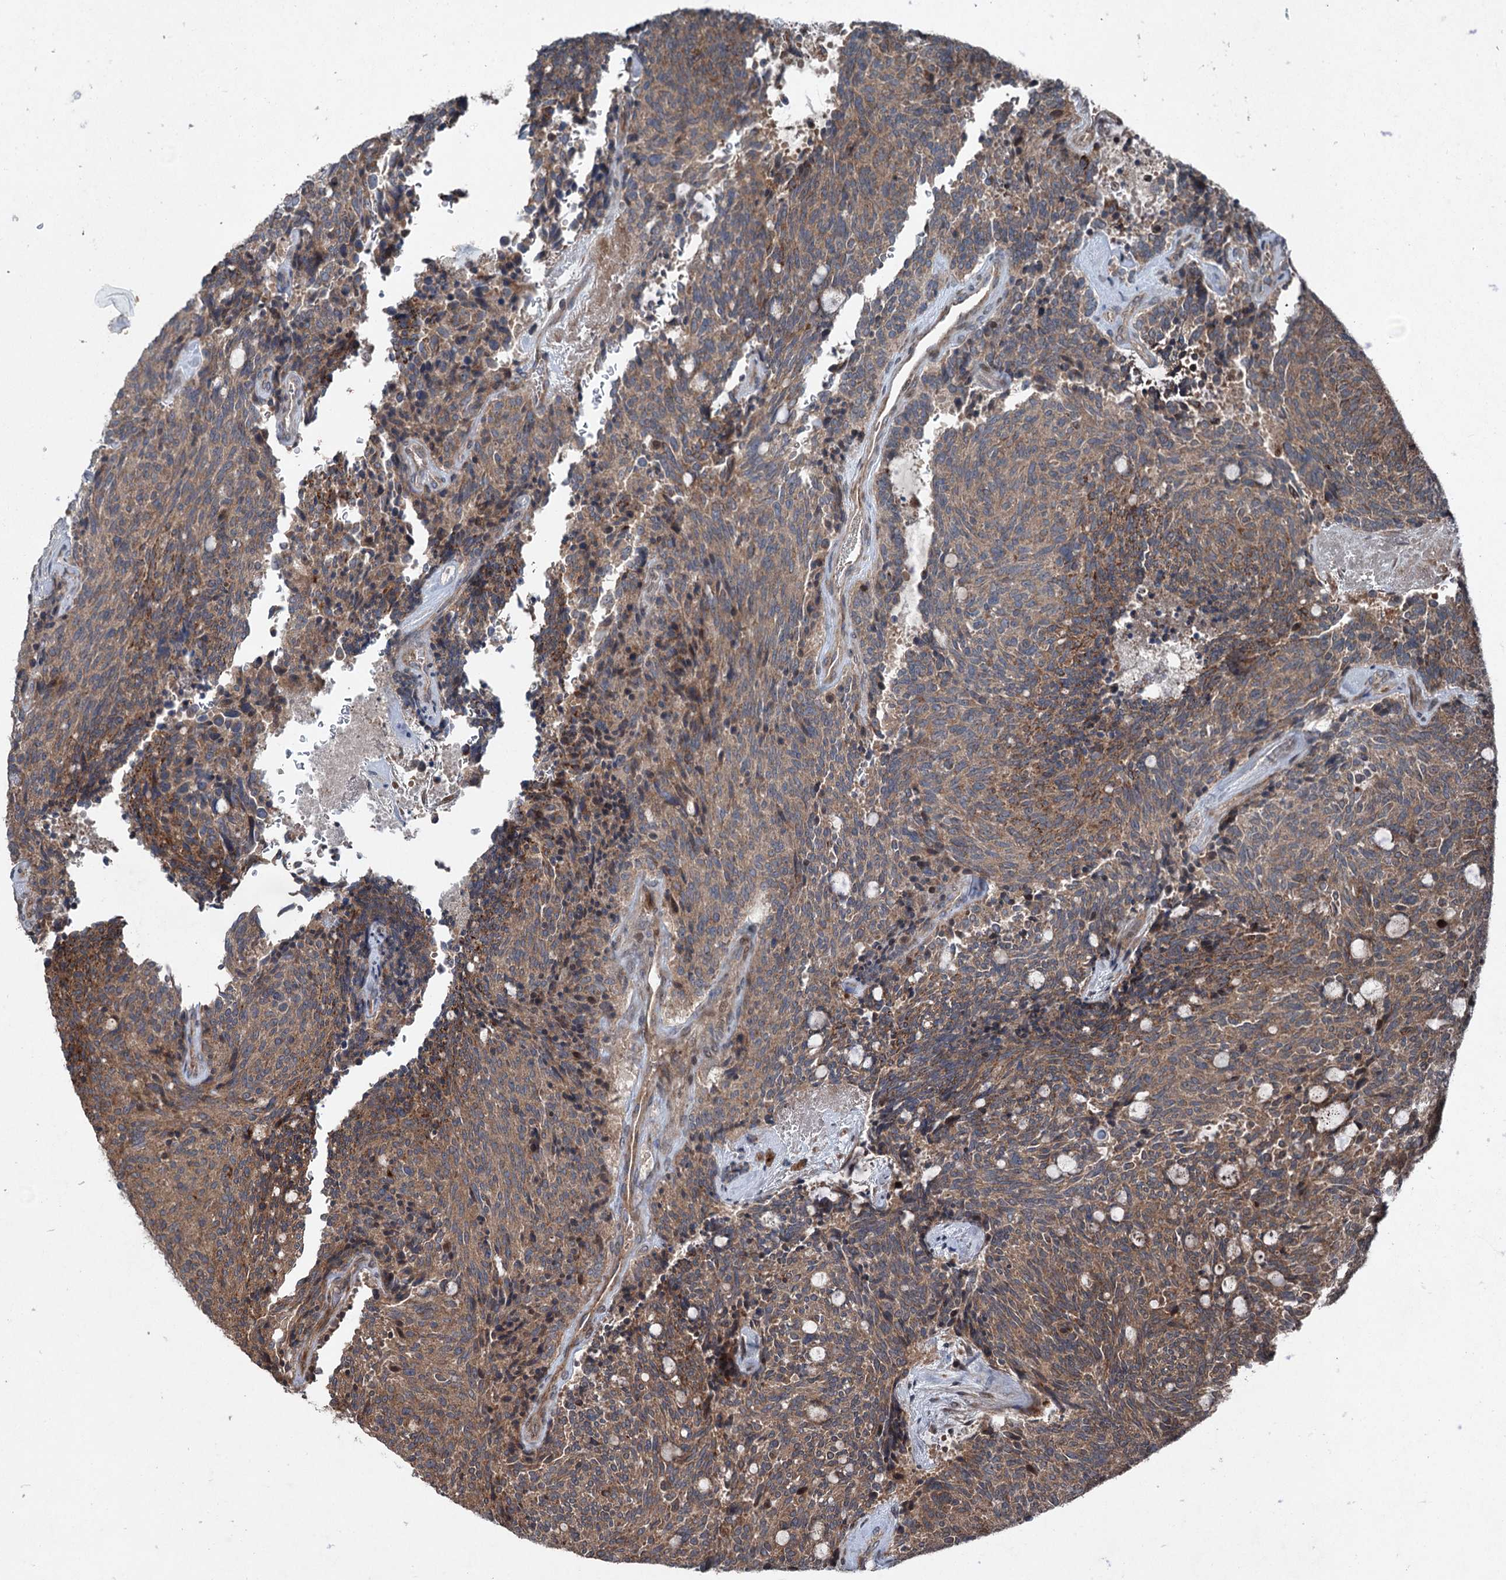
{"staining": {"intensity": "moderate", "quantity": ">75%", "location": "cytoplasmic/membranous"}, "tissue": "carcinoid", "cell_type": "Tumor cells", "image_type": "cancer", "snomed": [{"axis": "morphology", "description": "Carcinoid, malignant, NOS"}, {"axis": "topography", "description": "Pancreas"}], "caption": "Moderate cytoplasmic/membranous protein staining is identified in about >75% of tumor cells in carcinoid (malignant).", "gene": "ALAS1", "patient": {"sex": "female", "age": 54}}